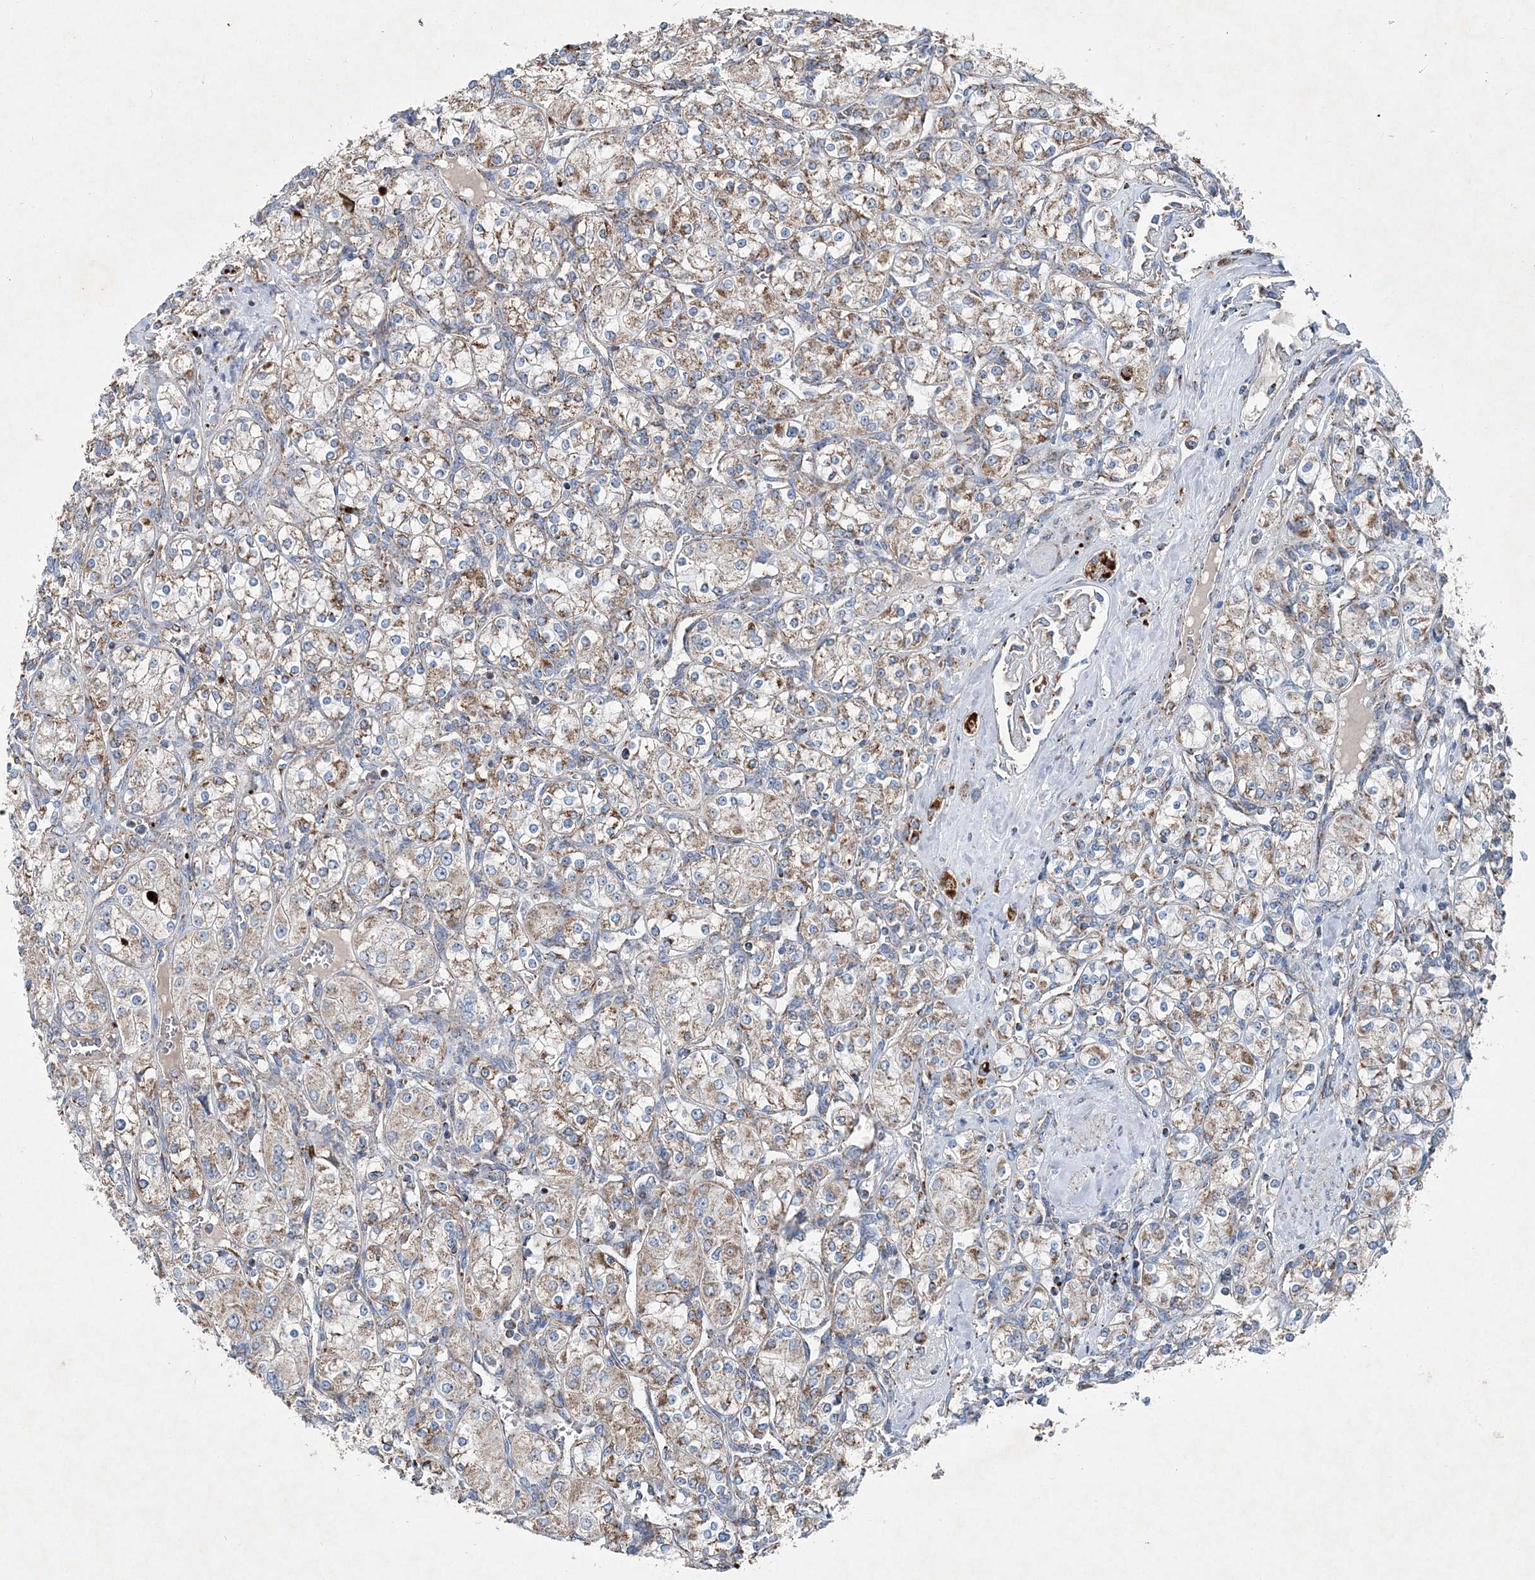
{"staining": {"intensity": "moderate", "quantity": "25%-75%", "location": "cytoplasmic/membranous"}, "tissue": "renal cancer", "cell_type": "Tumor cells", "image_type": "cancer", "snomed": [{"axis": "morphology", "description": "Adenocarcinoma, NOS"}, {"axis": "topography", "description": "Kidney"}], "caption": "Immunohistochemical staining of renal cancer displays moderate cytoplasmic/membranous protein expression in about 25%-75% of tumor cells. (IHC, brightfield microscopy, high magnification).", "gene": "SPAG16", "patient": {"sex": "male", "age": 77}}